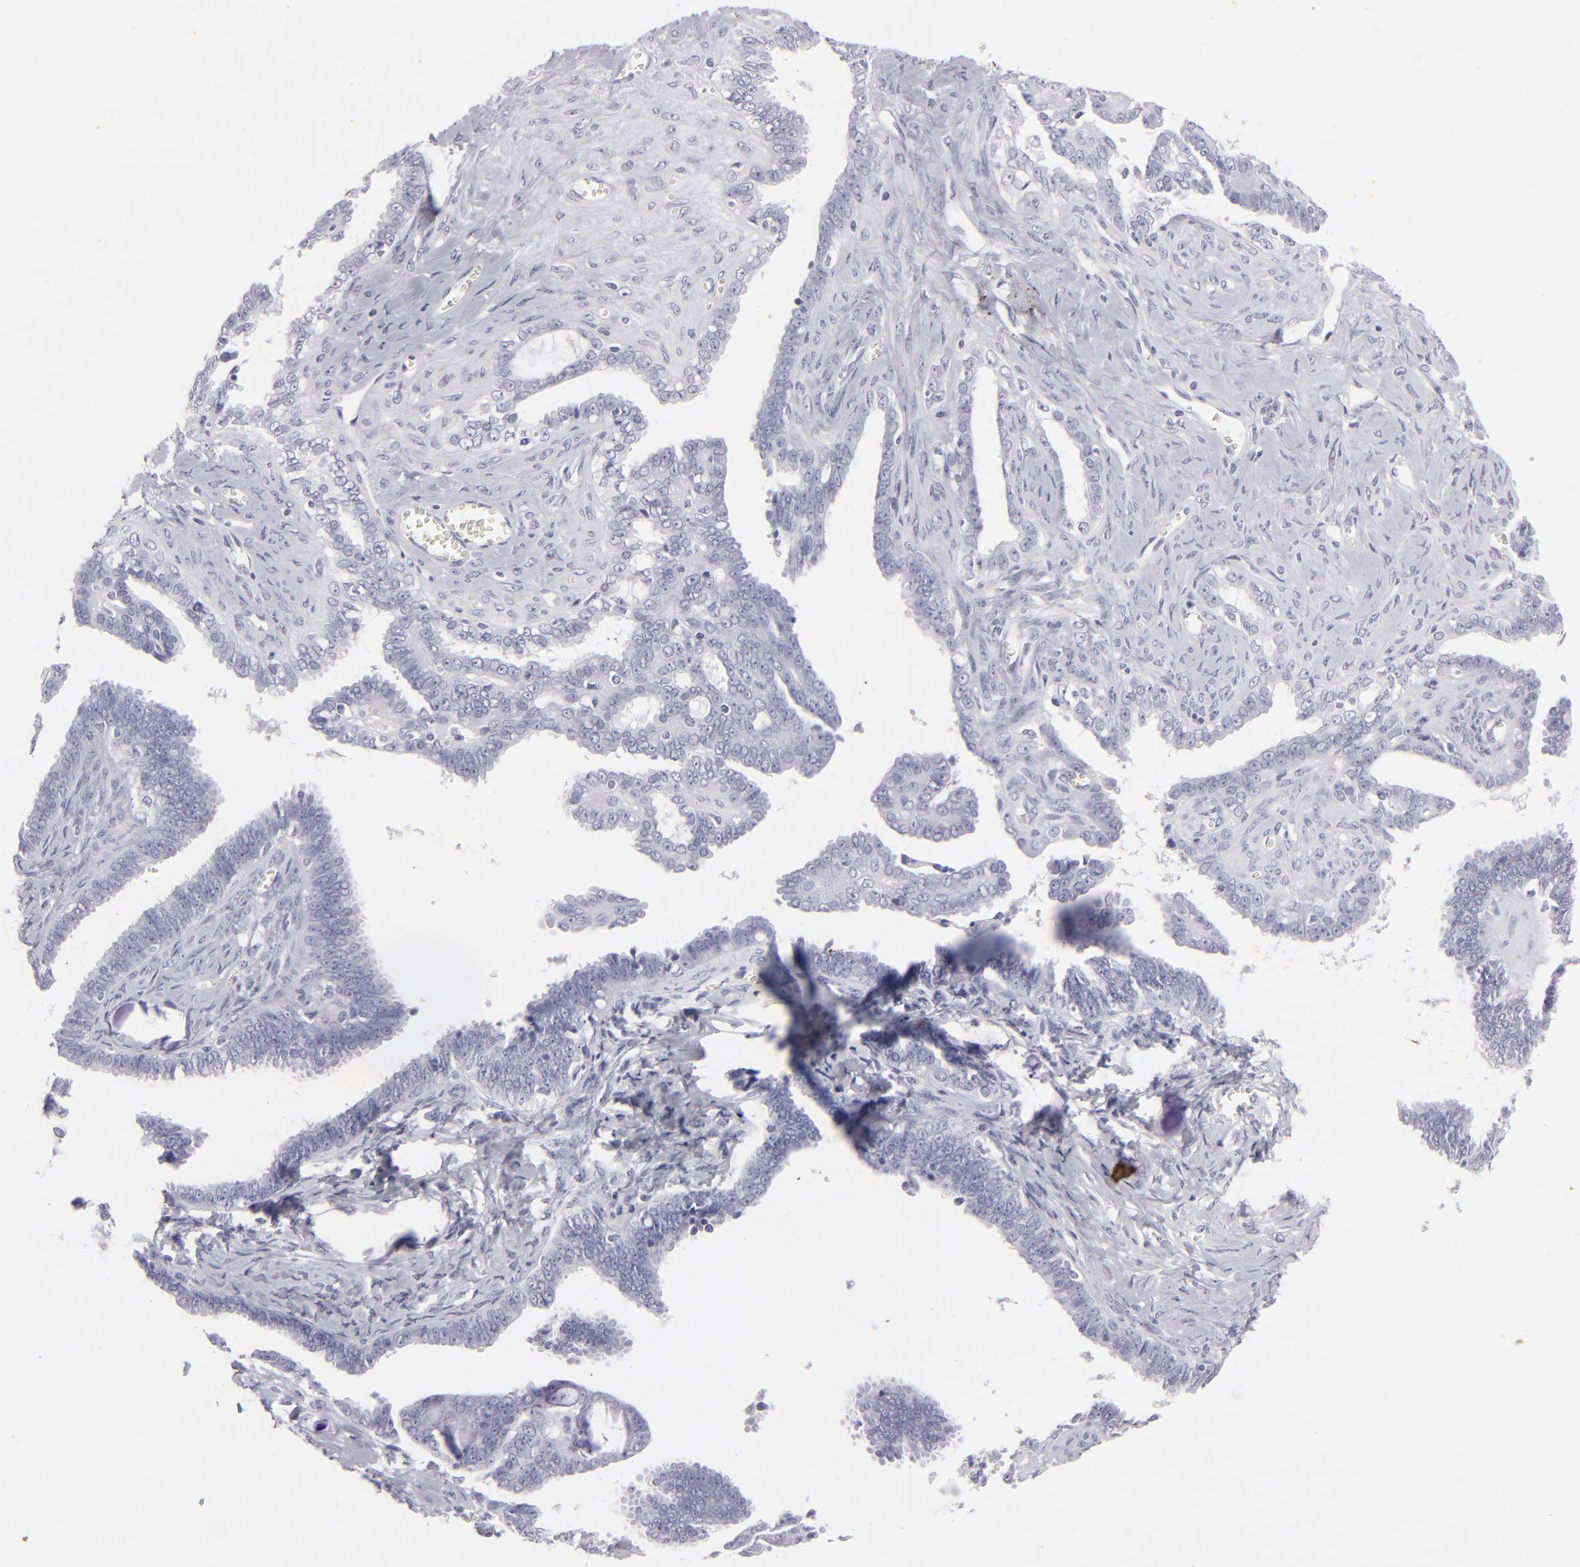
{"staining": {"intensity": "negative", "quantity": "none", "location": "none"}, "tissue": "ovarian cancer", "cell_type": "Tumor cells", "image_type": "cancer", "snomed": [{"axis": "morphology", "description": "Cystadenocarcinoma, serous, NOS"}, {"axis": "topography", "description": "Ovary"}], "caption": "A photomicrograph of human ovarian cancer (serous cystadenocarcinoma) is negative for staining in tumor cells.", "gene": "KRT1", "patient": {"sex": "female", "age": 71}}